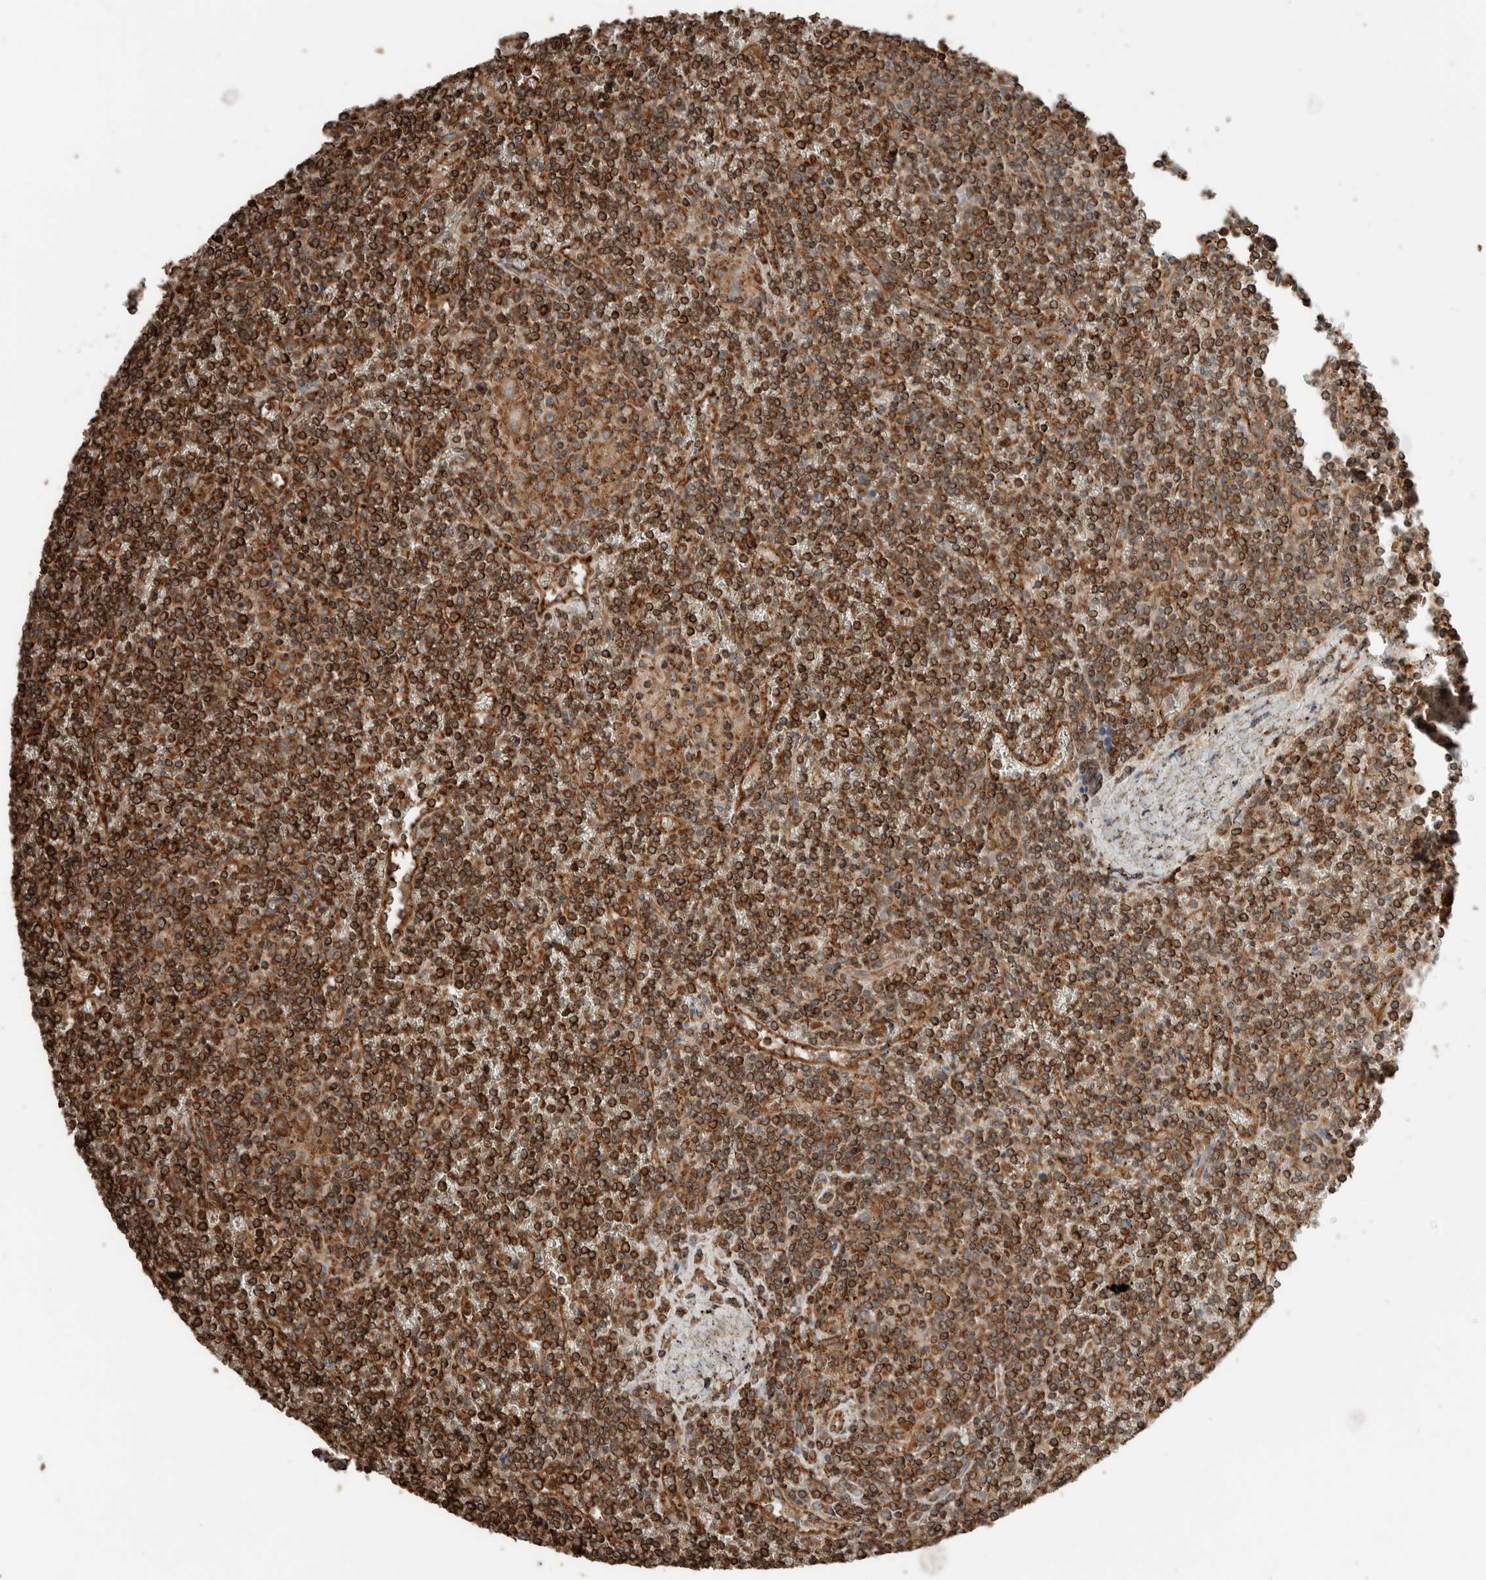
{"staining": {"intensity": "strong", "quantity": ">75%", "location": "cytoplasmic/membranous"}, "tissue": "lymphoma", "cell_type": "Tumor cells", "image_type": "cancer", "snomed": [{"axis": "morphology", "description": "Malignant lymphoma, non-Hodgkin's type, Low grade"}, {"axis": "topography", "description": "Spleen"}], "caption": "An image of low-grade malignant lymphoma, non-Hodgkin's type stained for a protein reveals strong cytoplasmic/membranous brown staining in tumor cells. The protein is shown in brown color, while the nuclei are stained blue.", "gene": "ERAP2", "patient": {"sex": "female", "age": 19}}